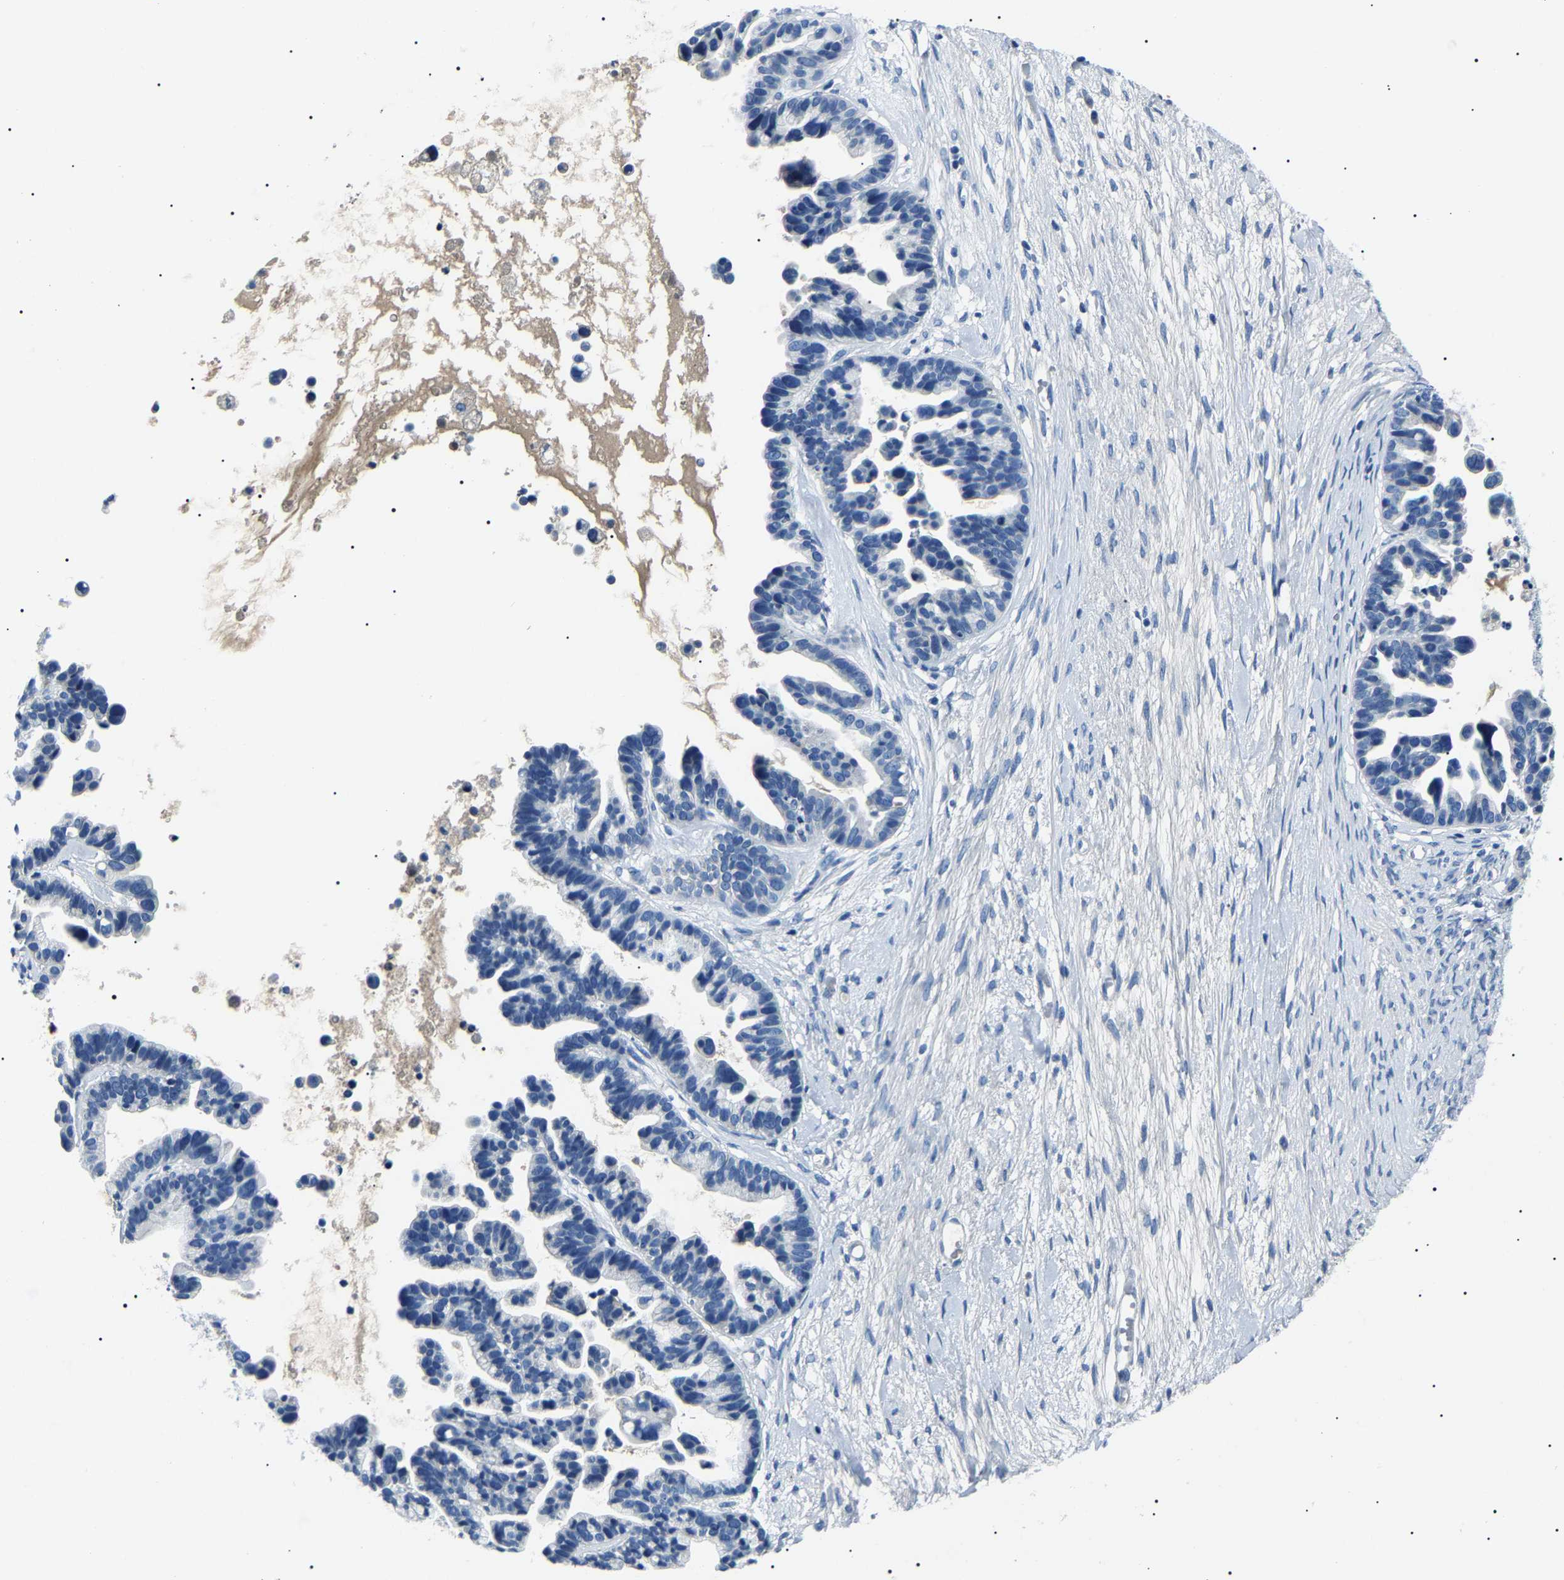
{"staining": {"intensity": "negative", "quantity": "none", "location": "none"}, "tissue": "ovarian cancer", "cell_type": "Tumor cells", "image_type": "cancer", "snomed": [{"axis": "morphology", "description": "Cystadenocarcinoma, serous, NOS"}, {"axis": "topography", "description": "Ovary"}], "caption": "Immunohistochemical staining of human serous cystadenocarcinoma (ovarian) displays no significant positivity in tumor cells.", "gene": "KLK15", "patient": {"sex": "female", "age": 56}}